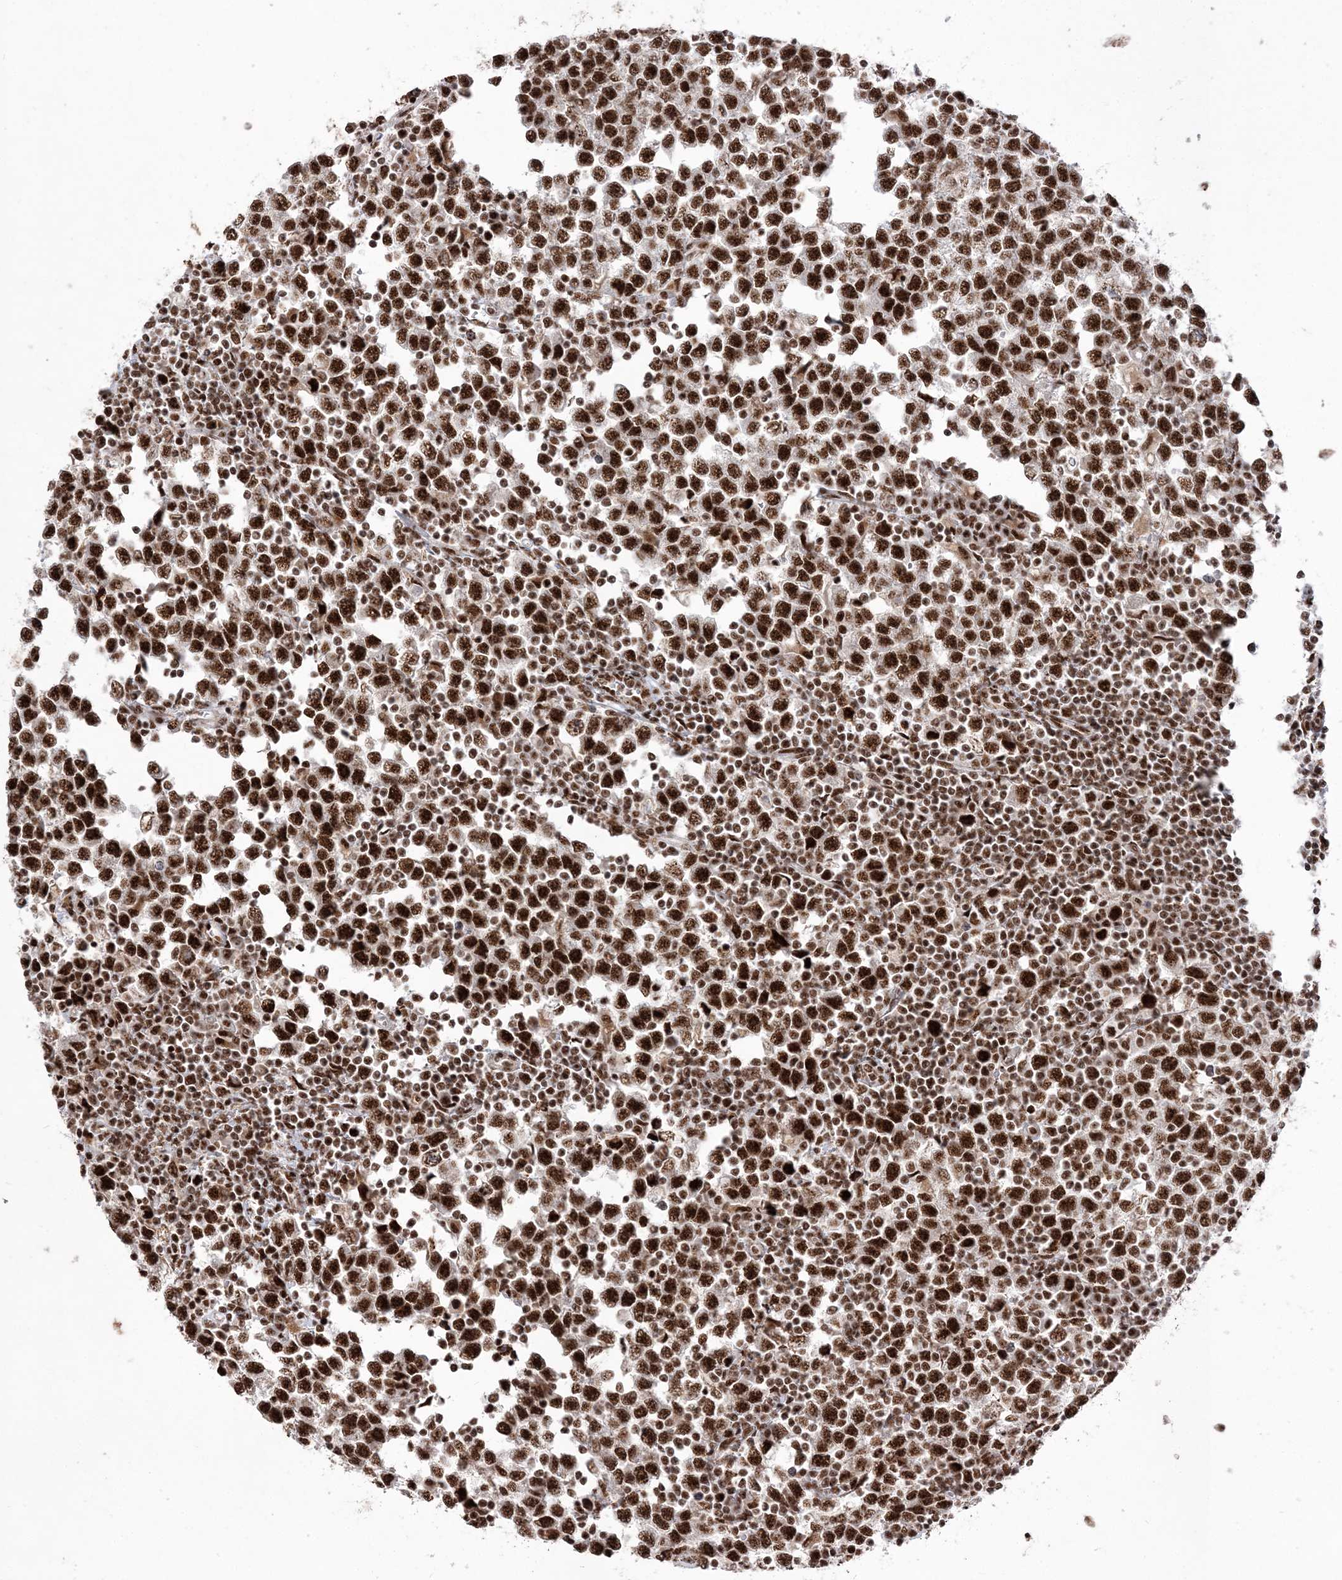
{"staining": {"intensity": "strong", "quantity": ">75%", "location": "nuclear"}, "tissue": "testis cancer", "cell_type": "Tumor cells", "image_type": "cancer", "snomed": [{"axis": "morphology", "description": "Normal tissue, NOS"}, {"axis": "morphology", "description": "Seminoma, NOS"}, {"axis": "topography", "description": "Testis"}], "caption": "Testis seminoma stained with DAB (3,3'-diaminobenzidine) immunohistochemistry reveals high levels of strong nuclear expression in about >75% of tumor cells.", "gene": "RBM17", "patient": {"sex": "male", "age": 43}}